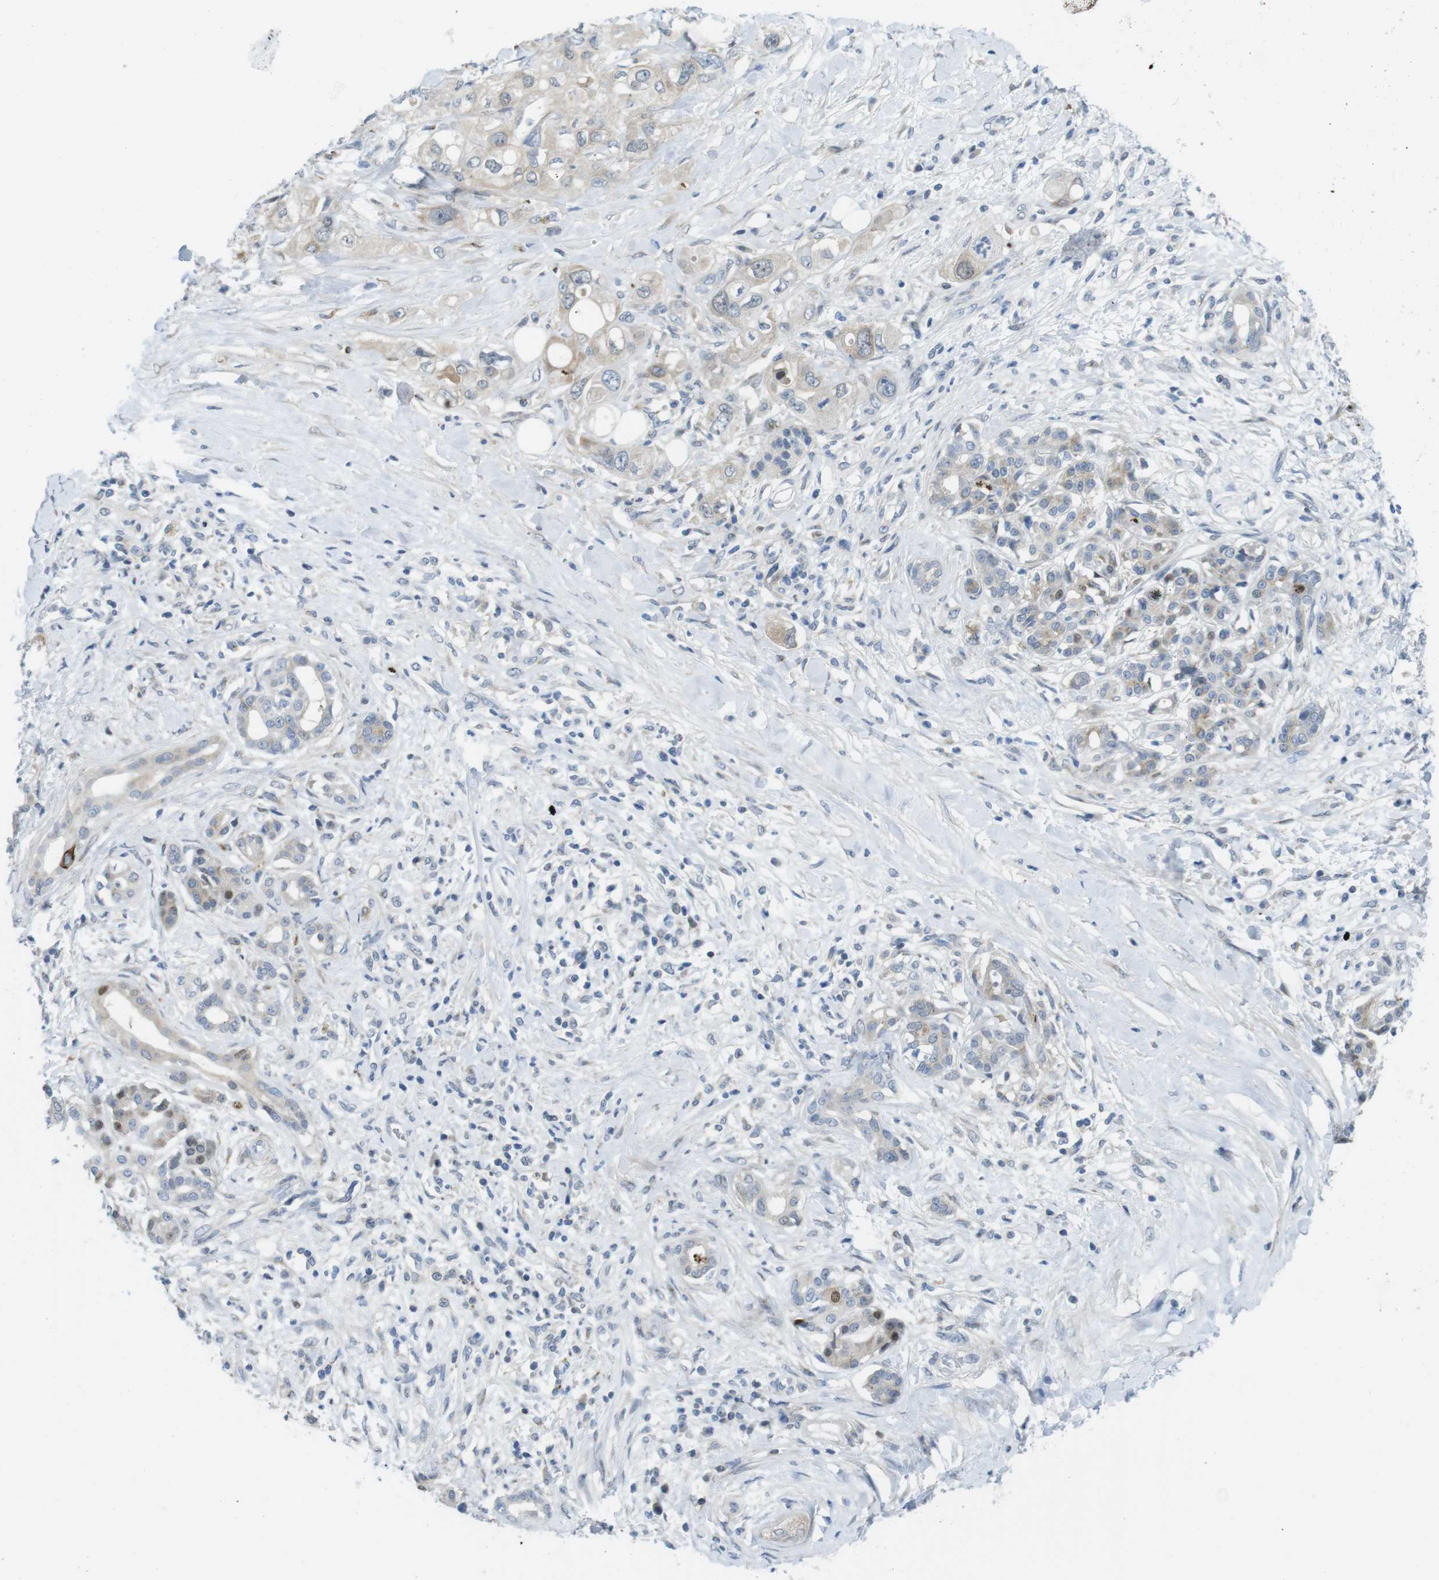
{"staining": {"intensity": "weak", "quantity": ">75%", "location": "cytoplasmic/membranous"}, "tissue": "pancreatic cancer", "cell_type": "Tumor cells", "image_type": "cancer", "snomed": [{"axis": "morphology", "description": "Adenocarcinoma, NOS"}, {"axis": "topography", "description": "Pancreas"}], "caption": "About >75% of tumor cells in pancreatic cancer exhibit weak cytoplasmic/membranous protein staining as visualized by brown immunohistochemical staining.", "gene": "CASP2", "patient": {"sex": "female", "age": 56}}